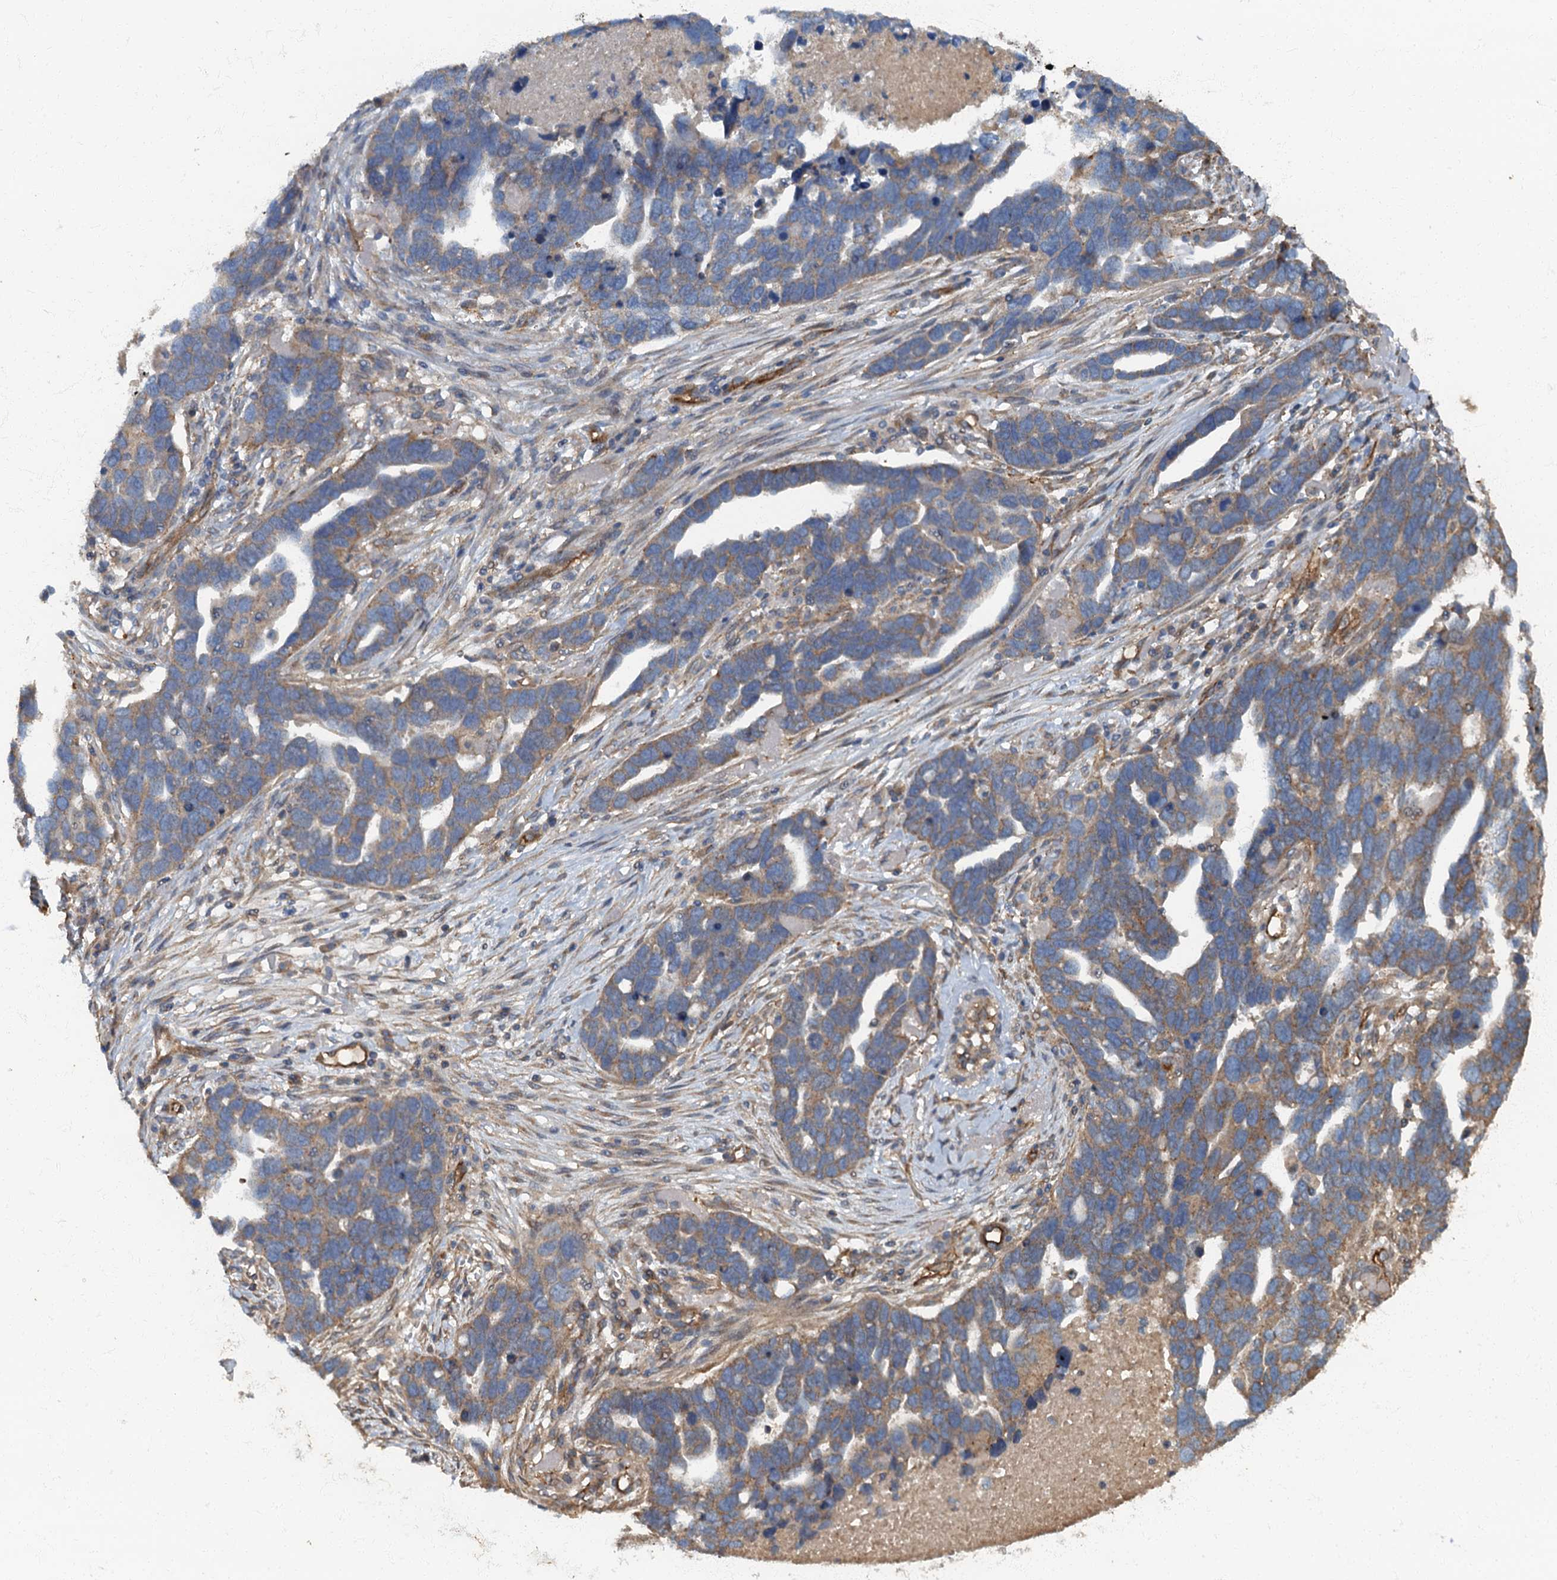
{"staining": {"intensity": "weak", "quantity": "25%-75%", "location": "cytoplasmic/membranous"}, "tissue": "ovarian cancer", "cell_type": "Tumor cells", "image_type": "cancer", "snomed": [{"axis": "morphology", "description": "Cystadenocarcinoma, serous, NOS"}, {"axis": "topography", "description": "Ovary"}], "caption": "Protein expression analysis of human serous cystadenocarcinoma (ovarian) reveals weak cytoplasmic/membranous expression in approximately 25%-75% of tumor cells.", "gene": "ARL11", "patient": {"sex": "female", "age": 54}}